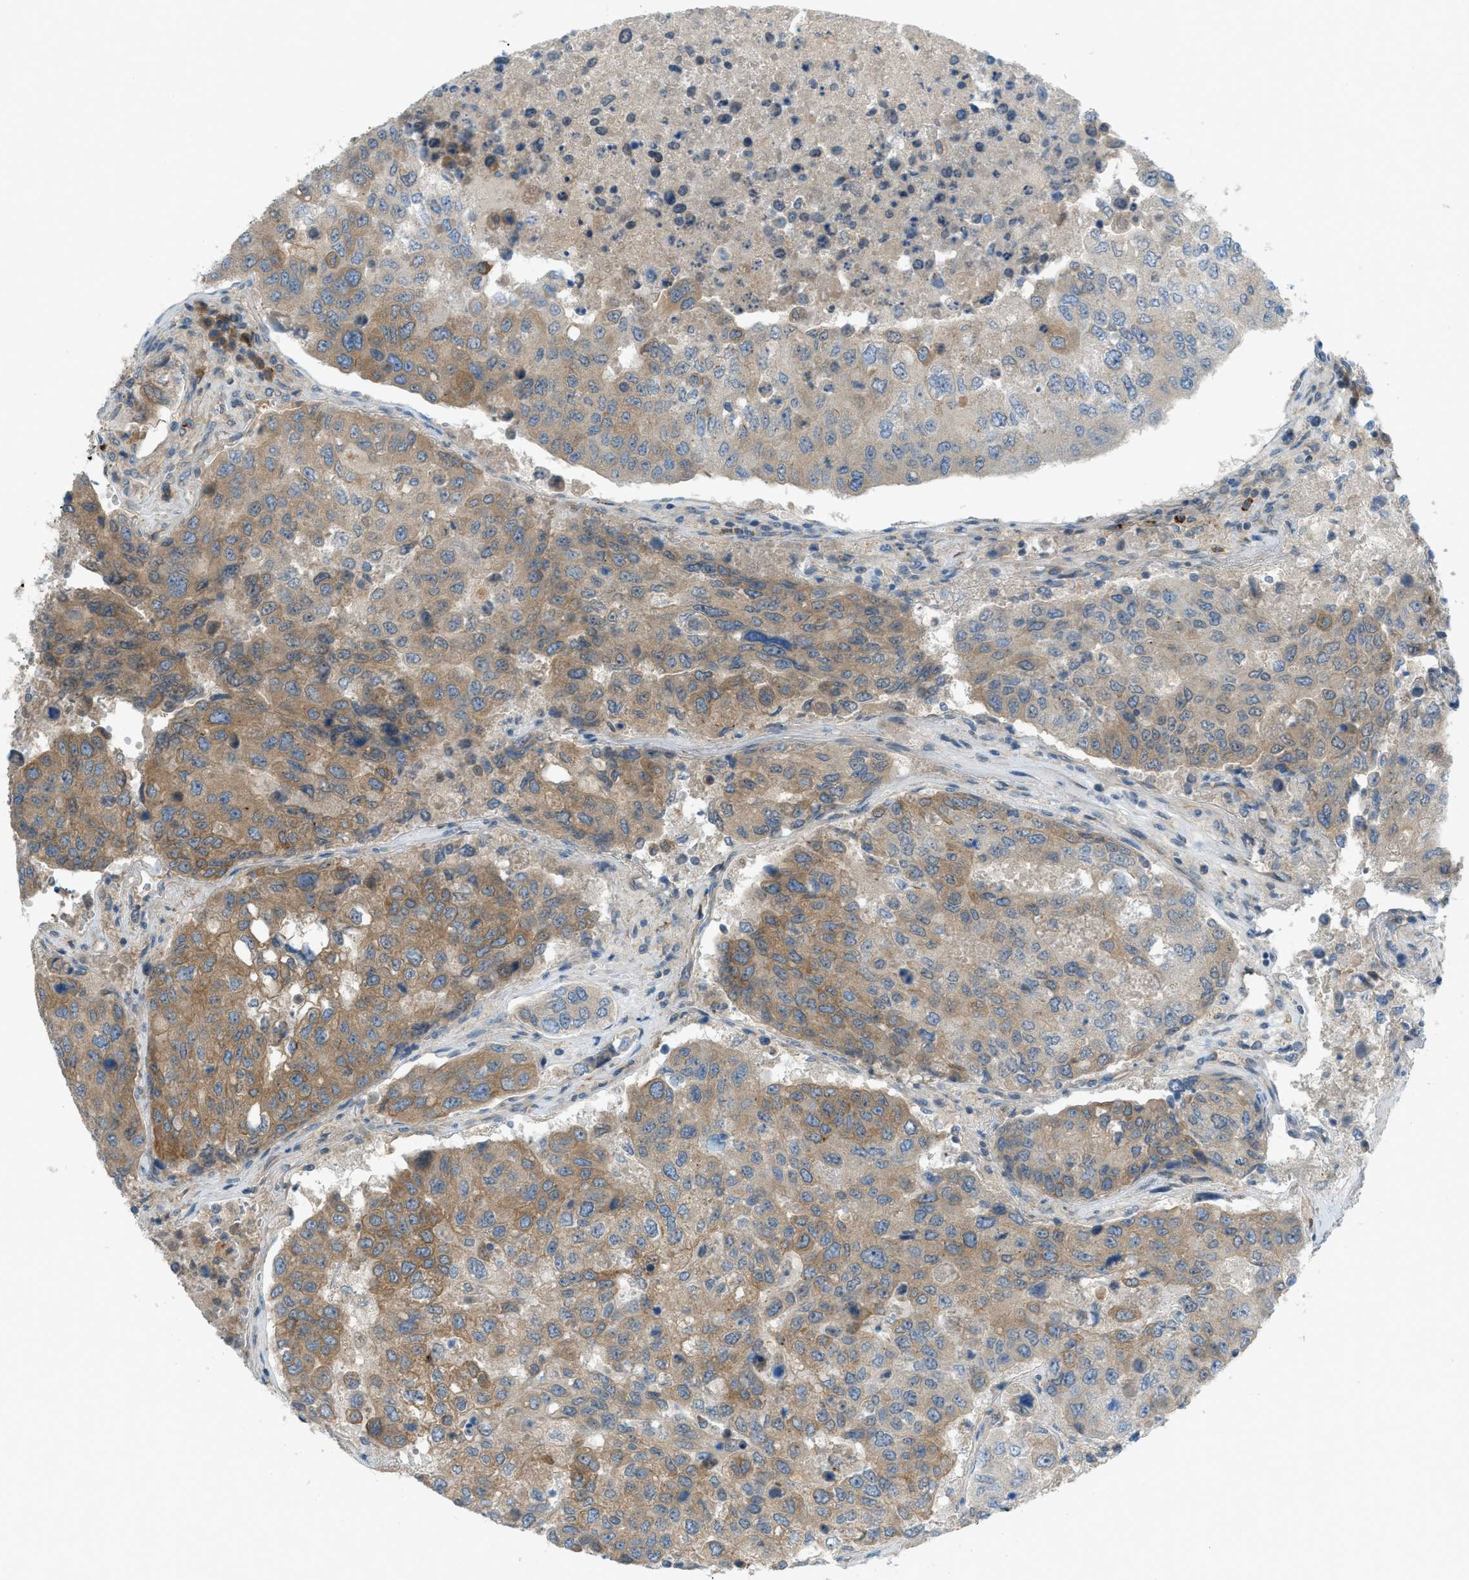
{"staining": {"intensity": "moderate", "quantity": ">75%", "location": "cytoplasmic/membranous"}, "tissue": "urothelial cancer", "cell_type": "Tumor cells", "image_type": "cancer", "snomed": [{"axis": "morphology", "description": "Urothelial carcinoma, High grade"}, {"axis": "topography", "description": "Lymph node"}, {"axis": "topography", "description": "Urinary bladder"}], "caption": "Immunohistochemical staining of human urothelial cancer exhibits medium levels of moderate cytoplasmic/membranous positivity in approximately >75% of tumor cells.", "gene": "DYRK1A", "patient": {"sex": "male", "age": 51}}